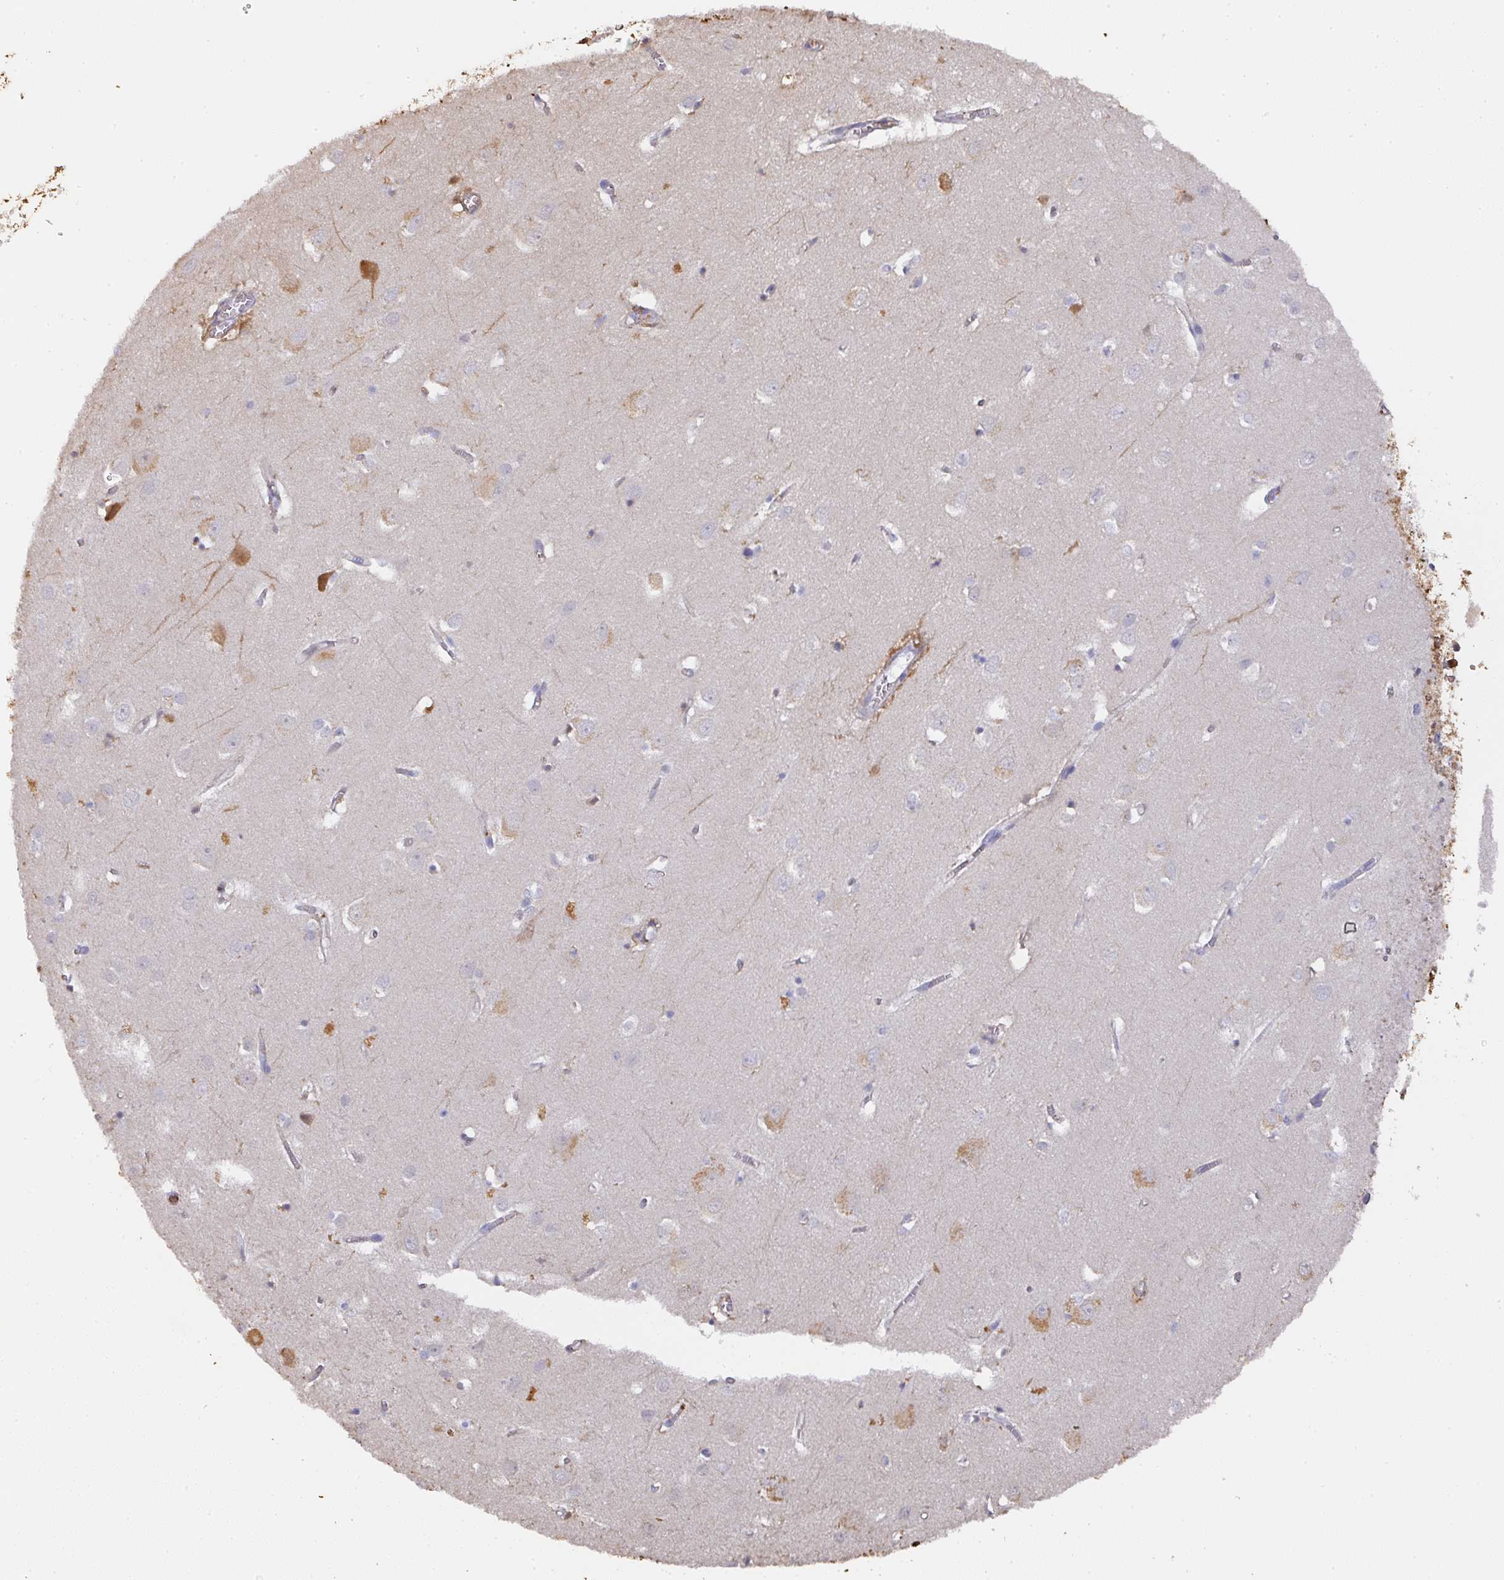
{"staining": {"intensity": "weak", "quantity": "25%-75%", "location": "cytoplasmic/membranous"}, "tissue": "cerebral cortex", "cell_type": "Endothelial cells", "image_type": "normal", "snomed": [{"axis": "morphology", "description": "Normal tissue, NOS"}, {"axis": "topography", "description": "Cerebral cortex"}], "caption": "This histopathology image displays IHC staining of unremarkable cerebral cortex, with low weak cytoplasmic/membranous positivity in about 25%-75% of endothelial cells.", "gene": "ALB", "patient": {"sex": "male", "age": 70}}